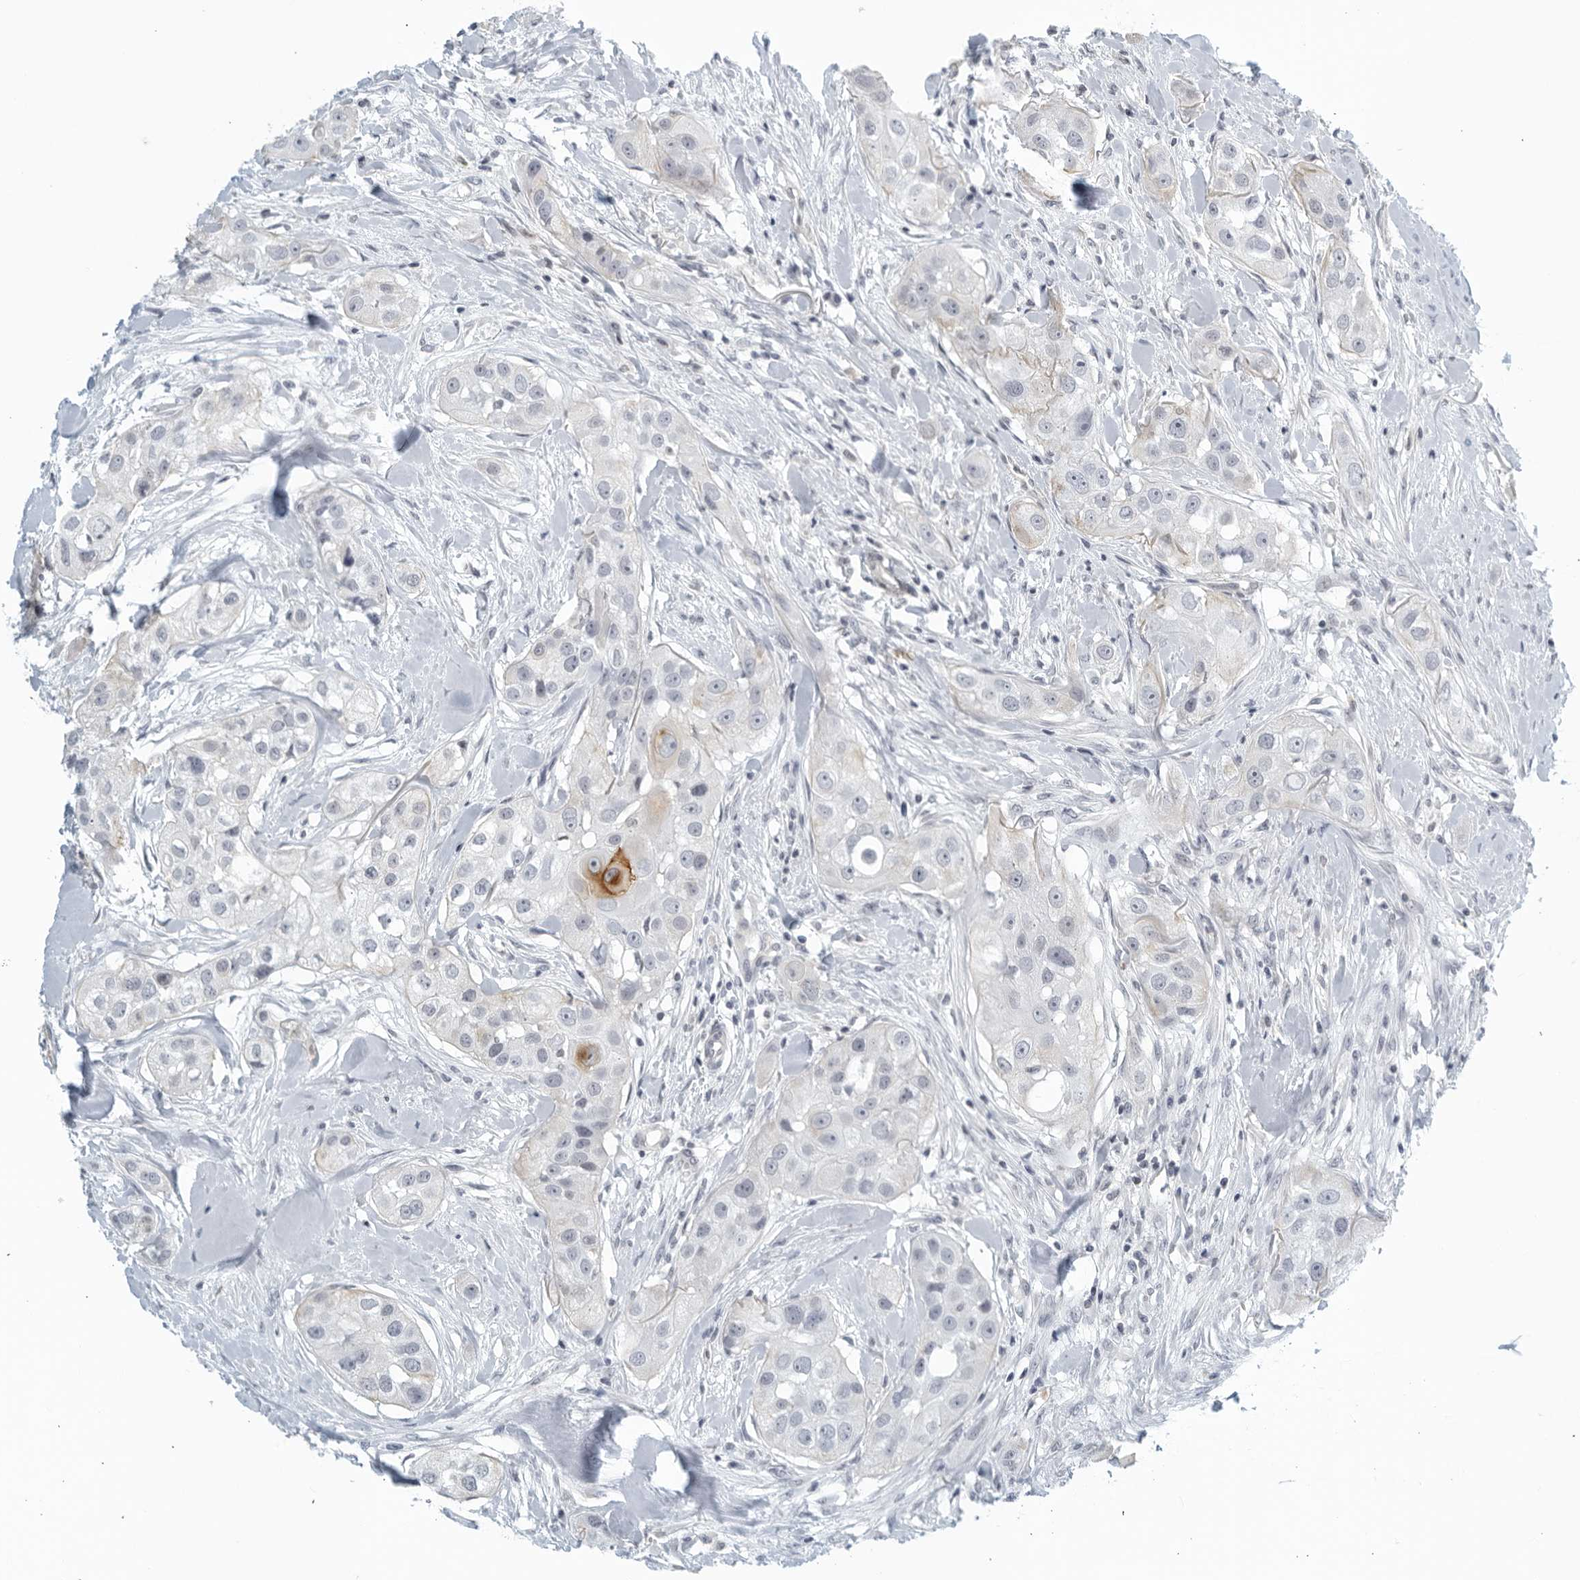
{"staining": {"intensity": "moderate", "quantity": "<25%", "location": "cytoplasmic/membranous"}, "tissue": "head and neck cancer", "cell_type": "Tumor cells", "image_type": "cancer", "snomed": [{"axis": "morphology", "description": "Normal tissue, NOS"}, {"axis": "morphology", "description": "Squamous cell carcinoma, NOS"}, {"axis": "topography", "description": "Skeletal muscle"}, {"axis": "topography", "description": "Head-Neck"}], "caption": "Head and neck cancer (squamous cell carcinoma) stained for a protein displays moderate cytoplasmic/membranous positivity in tumor cells. The staining is performed using DAB (3,3'-diaminobenzidine) brown chromogen to label protein expression. The nuclei are counter-stained blue using hematoxylin.", "gene": "KLK7", "patient": {"sex": "male", "age": 51}}